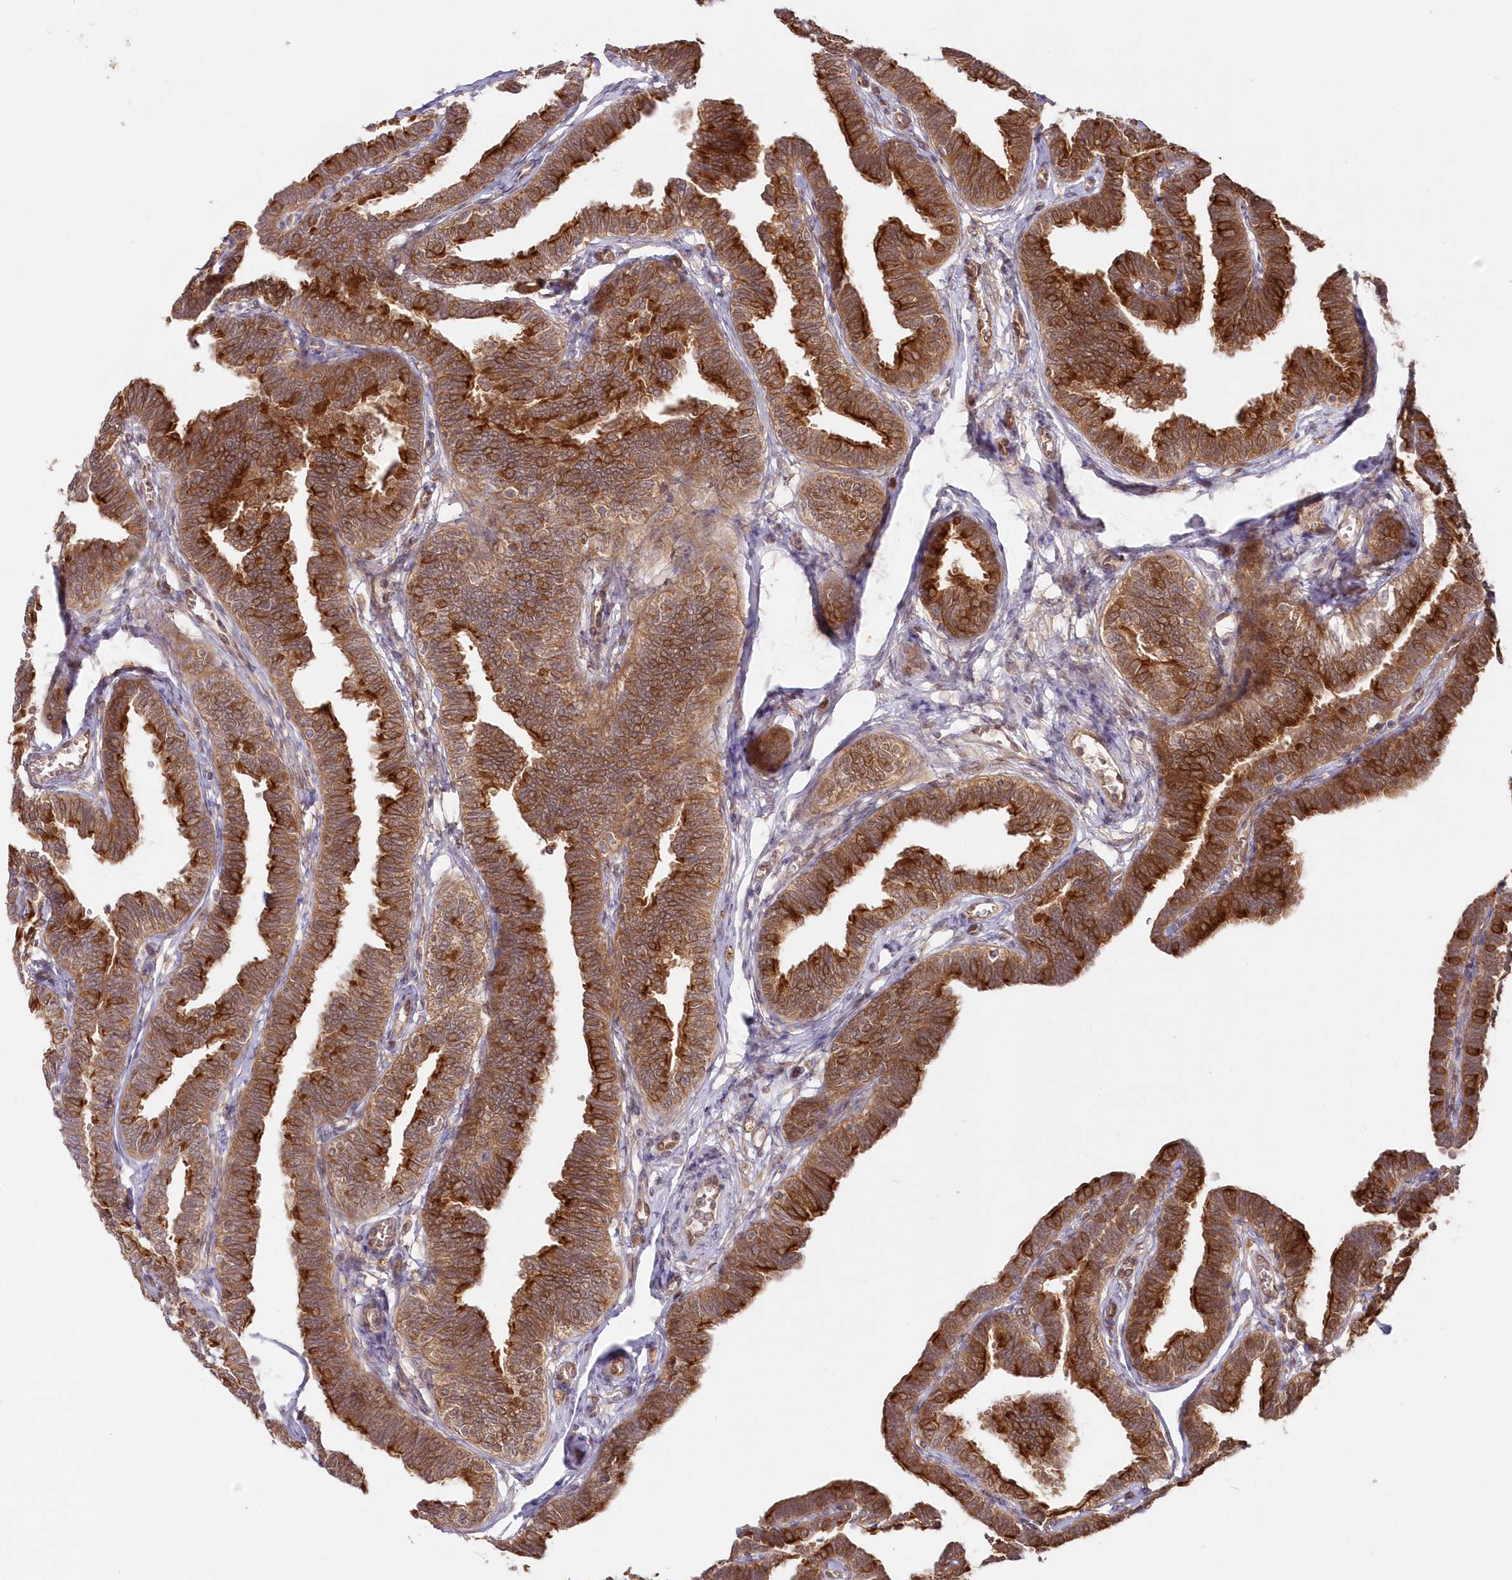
{"staining": {"intensity": "strong", "quantity": ">75%", "location": "cytoplasmic/membranous"}, "tissue": "fallopian tube", "cell_type": "Glandular cells", "image_type": "normal", "snomed": [{"axis": "morphology", "description": "Normal tissue, NOS"}, {"axis": "topography", "description": "Fallopian tube"}, {"axis": "topography", "description": "Ovary"}], "caption": "Fallopian tube stained with DAB (3,3'-diaminobenzidine) immunohistochemistry (IHC) demonstrates high levels of strong cytoplasmic/membranous expression in about >75% of glandular cells. Using DAB (3,3'-diaminobenzidine) (brown) and hematoxylin (blue) stains, captured at high magnification using brightfield microscopy.", "gene": "GBE1", "patient": {"sex": "female", "age": 23}}